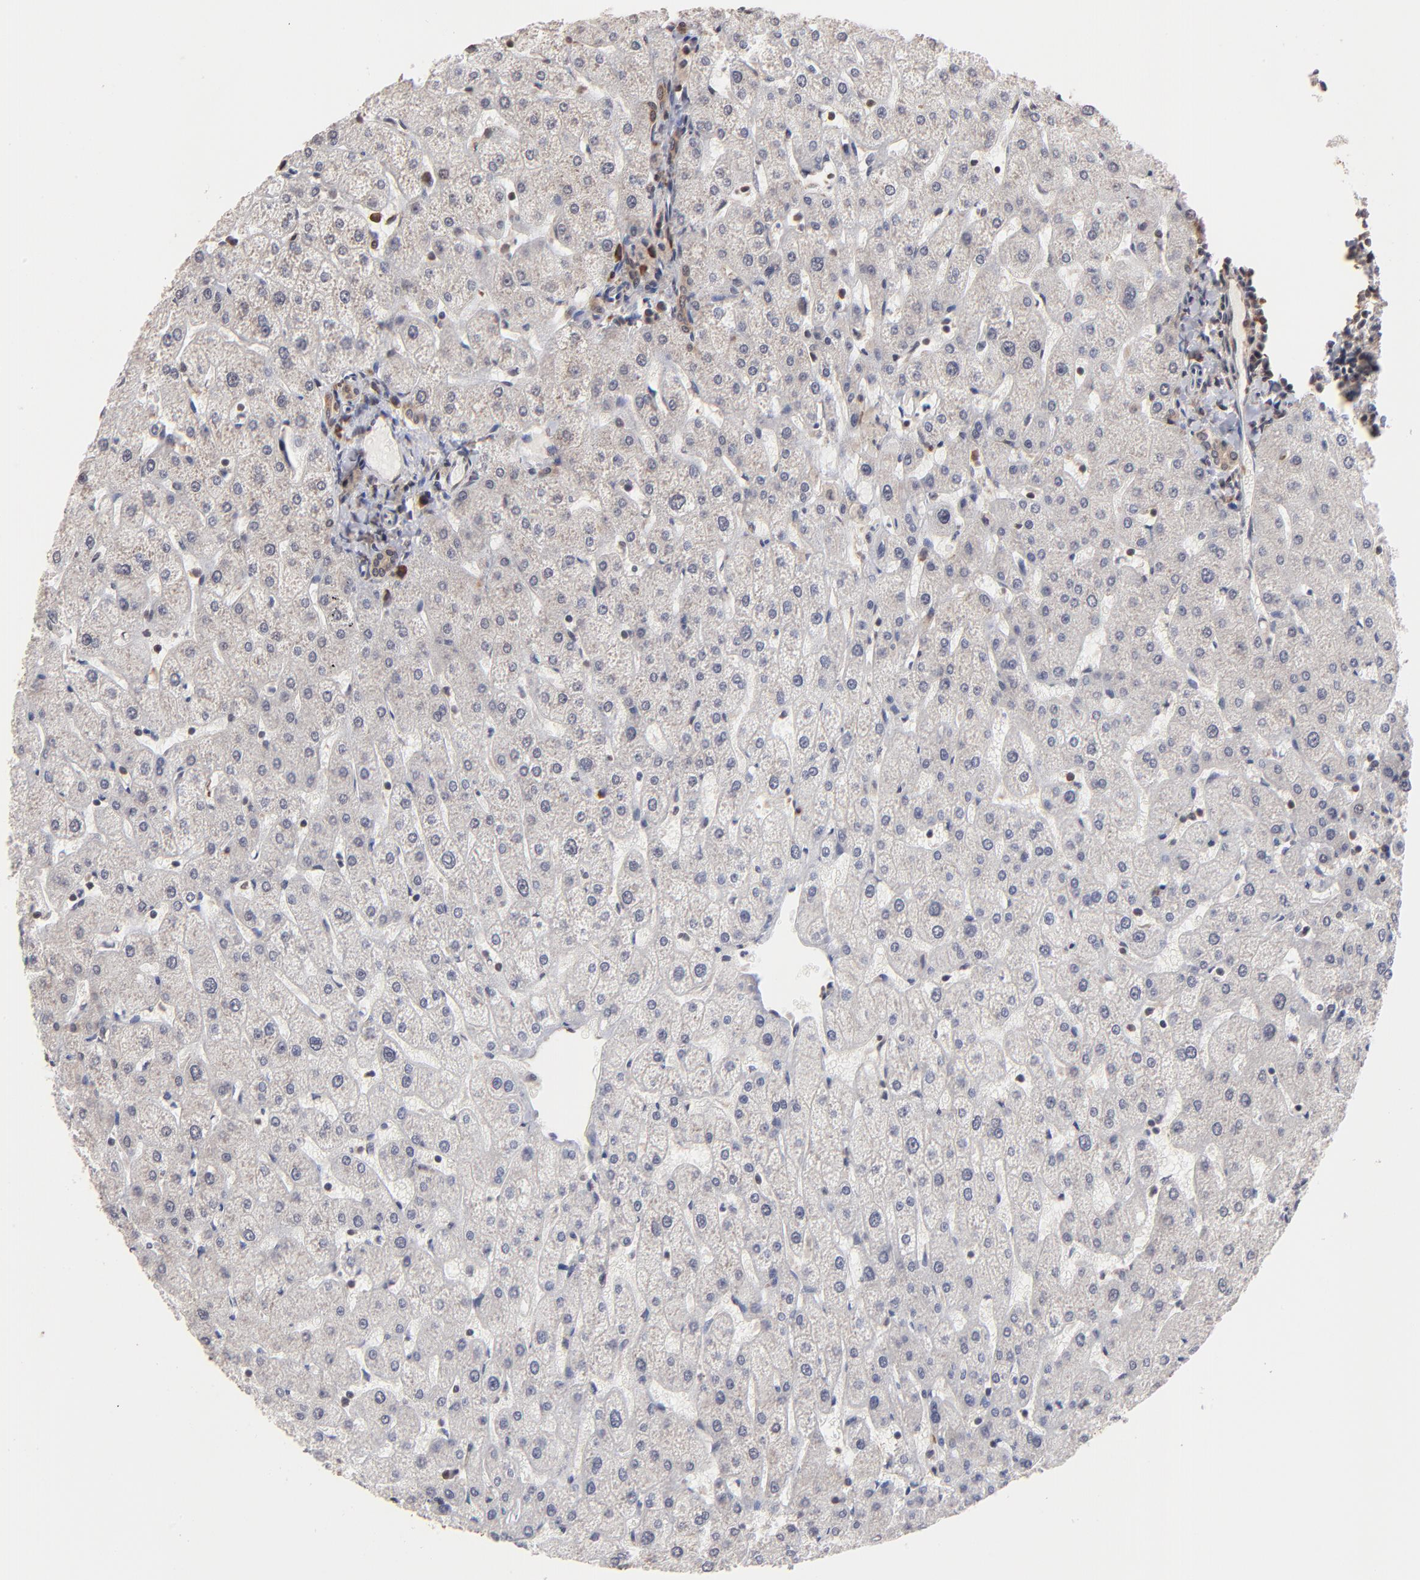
{"staining": {"intensity": "weak", "quantity": ">75%", "location": "cytoplasmic/membranous"}, "tissue": "liver", "cell_type": "Cholangiocytes", "image_type": "normal", "snomed": [{"axis": "morphology", "description": "Normal tissue, NOS"}, {"axis": "topography", "description": "Liver"}], "caption": "DAB immunohistochemical staining of unremarkable liver exhibits weak cytoplasmic/membranous protein positivity in approximately >75% of cholangiocytes. Ihc stains the protein in brown and the nuclei are stained blue.", "gene": "BRPF1", "patient": {"sex": "male", "age": 67}}